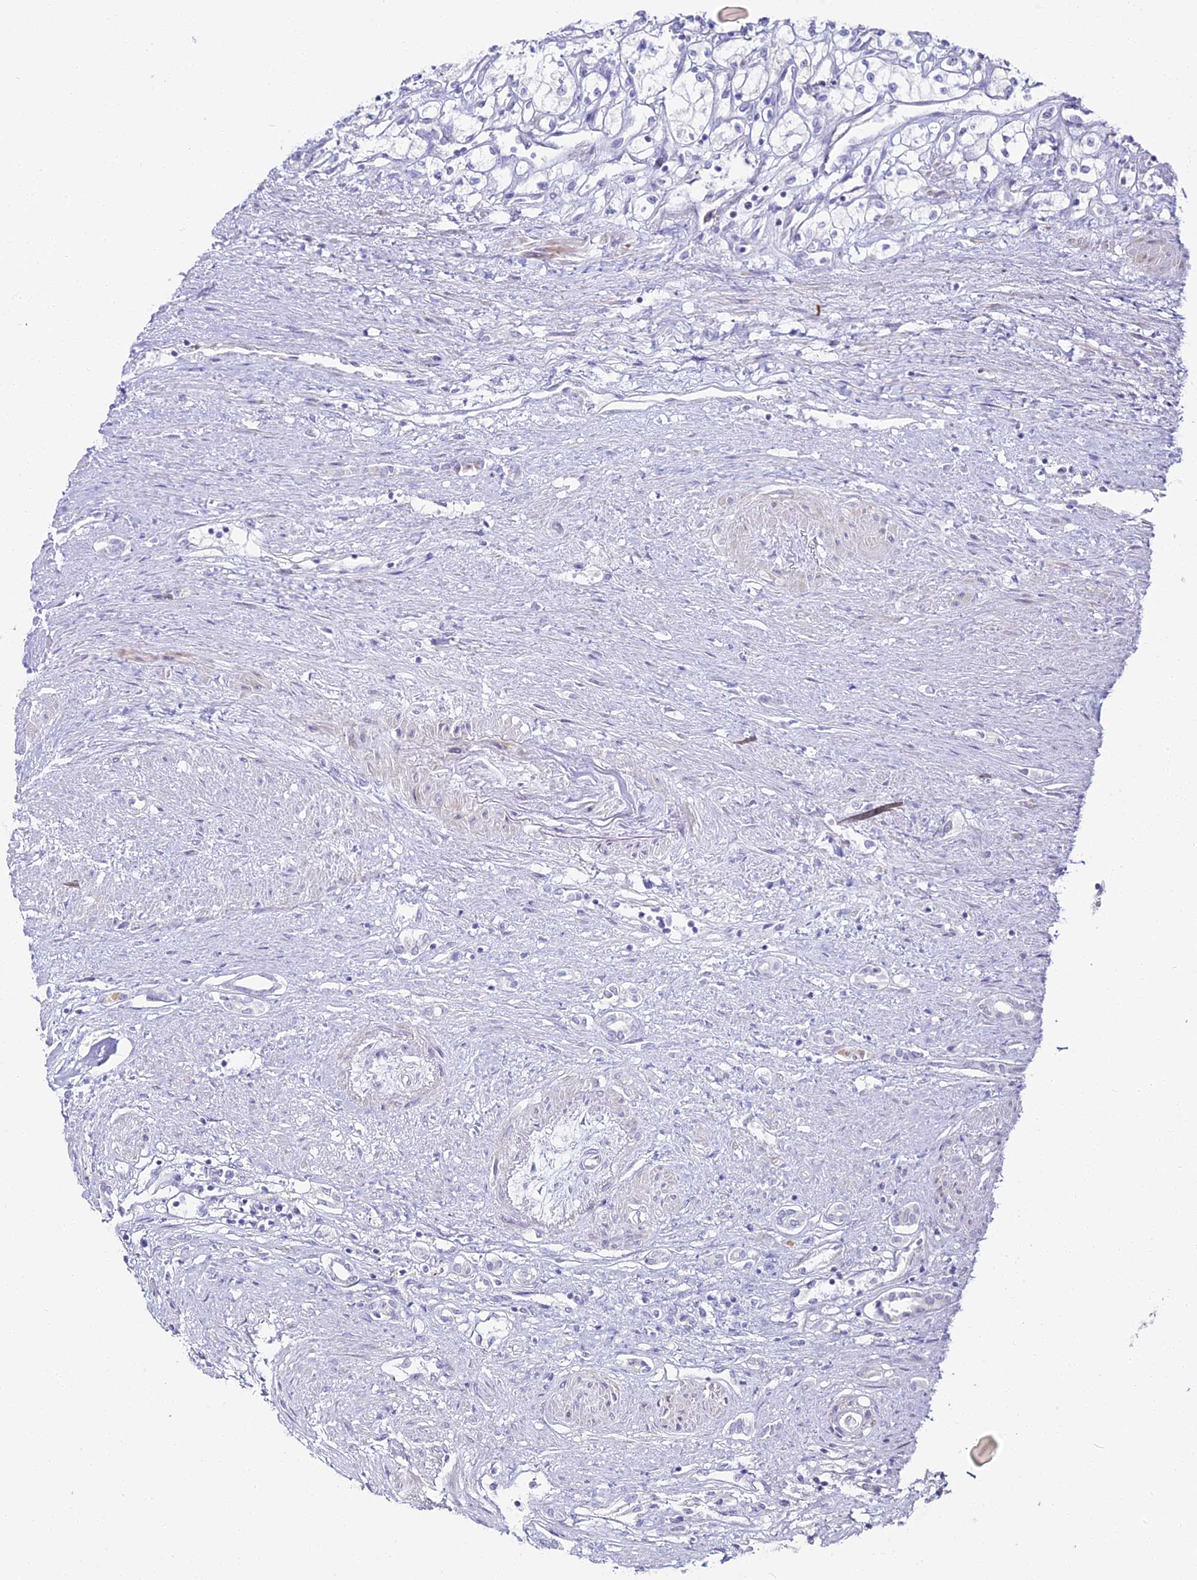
{"staining": {"intensity": "negative", "quantity": "none", "location": "none"}, "tissue": "renal cancer", "cell_type": "Tumor cells", "image_type": "cancer", "snomed": [{"axis": "morphology", "description": "Adenocarcinoma, NOS"}, {"axis": "topography", "description": "Kidney"}], "caption": "Tumor cells show no significant expression in renal cancer (adenocarcinoma). The staining is performed using DAB brown chromogen with nuclei counter-stained in using hematoxylin.", "gene": "ALPG", "patient": {"sex": "male", "age": 59}}